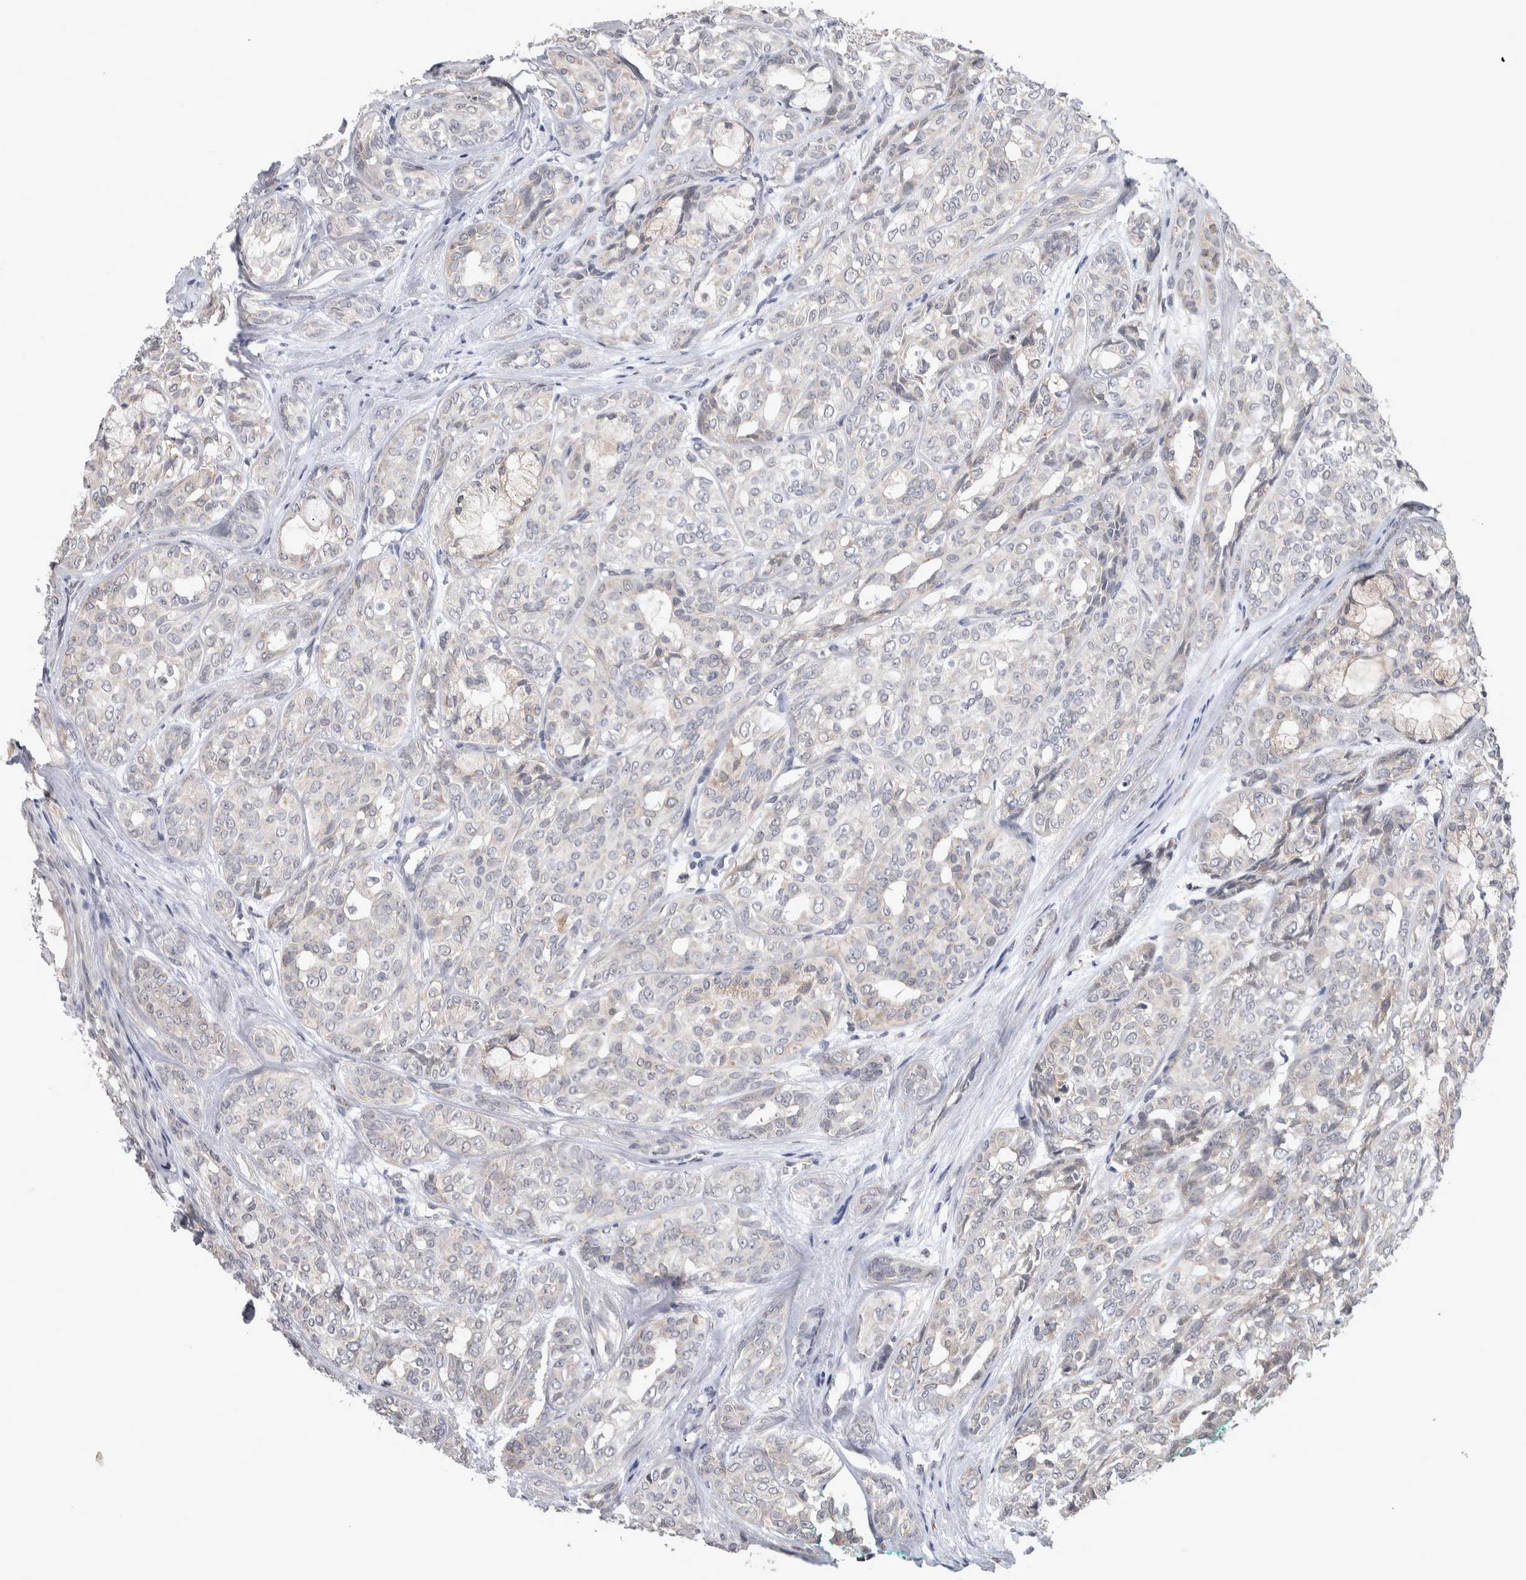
{"staining": {"intensity": "weak", "quantity": "<25%", "location": "cytoplasmic/membranous"}, "tissue": "head and neck cancer", "cell_type": "Tumor cells", "image_type": "cancer", "snomed": [{"axis": "morphology", "description": "Adenocarcinoma, NOS"}, {"axis": "topography", "description": "Salivary gland, NOS"}, {"axis": "topography", "description": "Head-Neck"}], "caption": "Tumor cells are negative for brown protein staining in head and neck adenocarcinoma.", "gene": "CUL2", "patient": {"sex": "female", "age": 76}}